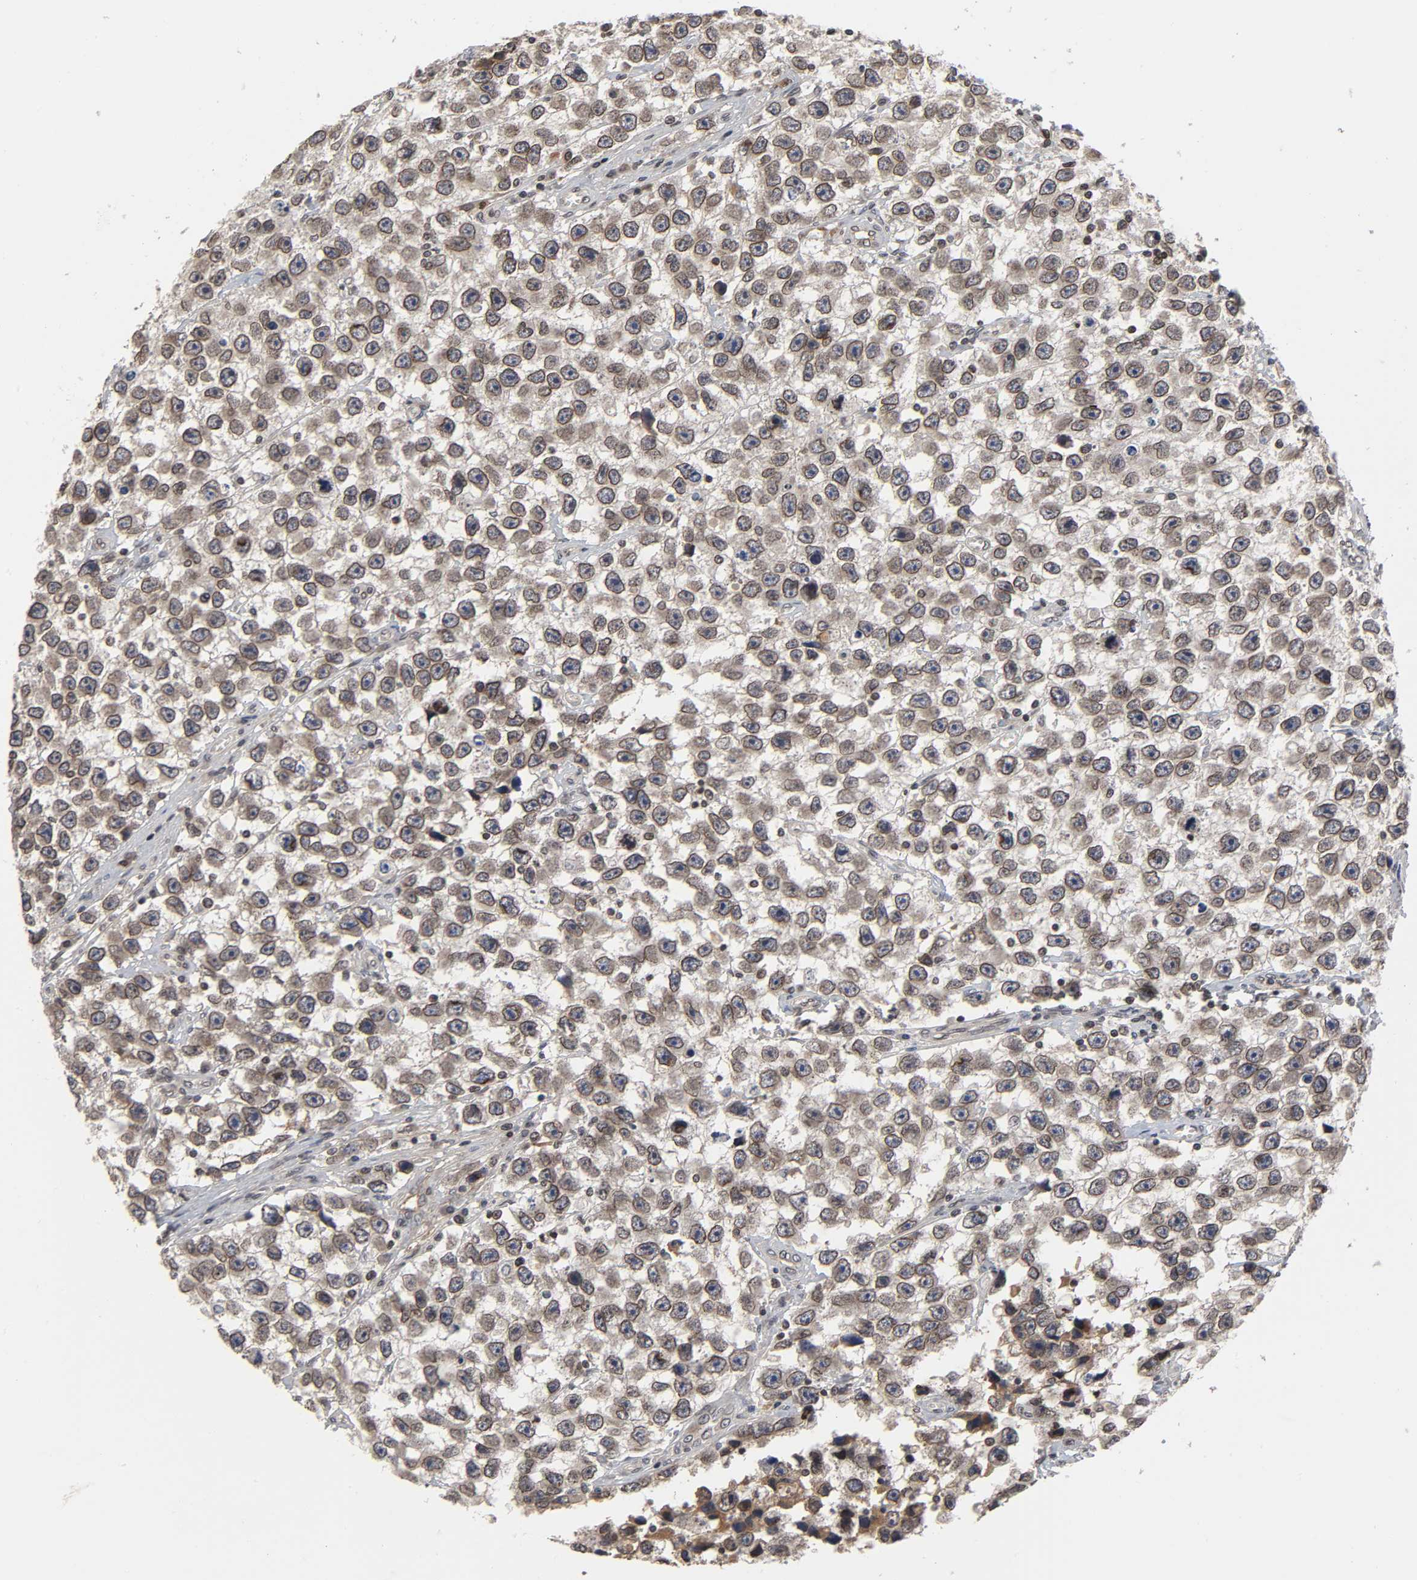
{"staining": {"intensity": "strong", "quantity": ">75%", "location": "cytoplasmic/membranous,nuclear"}, "tissue": "testis cancer", "cell_type": "Tumor cells", "image_type": "cancer", "snomed": [{"axis": "morphology", "description": "Seminoma, NOS"}, {"axis": "topography", "description": "Testis"}], "caption": "Brown immunohistochemical staining in human testis seminoma displays strong cytoplasmic/membranous and nuclear expression in approximately >75% of tumor cells.", "gene": "CPN2", "patient": {"sex": "male", "age": 33}}